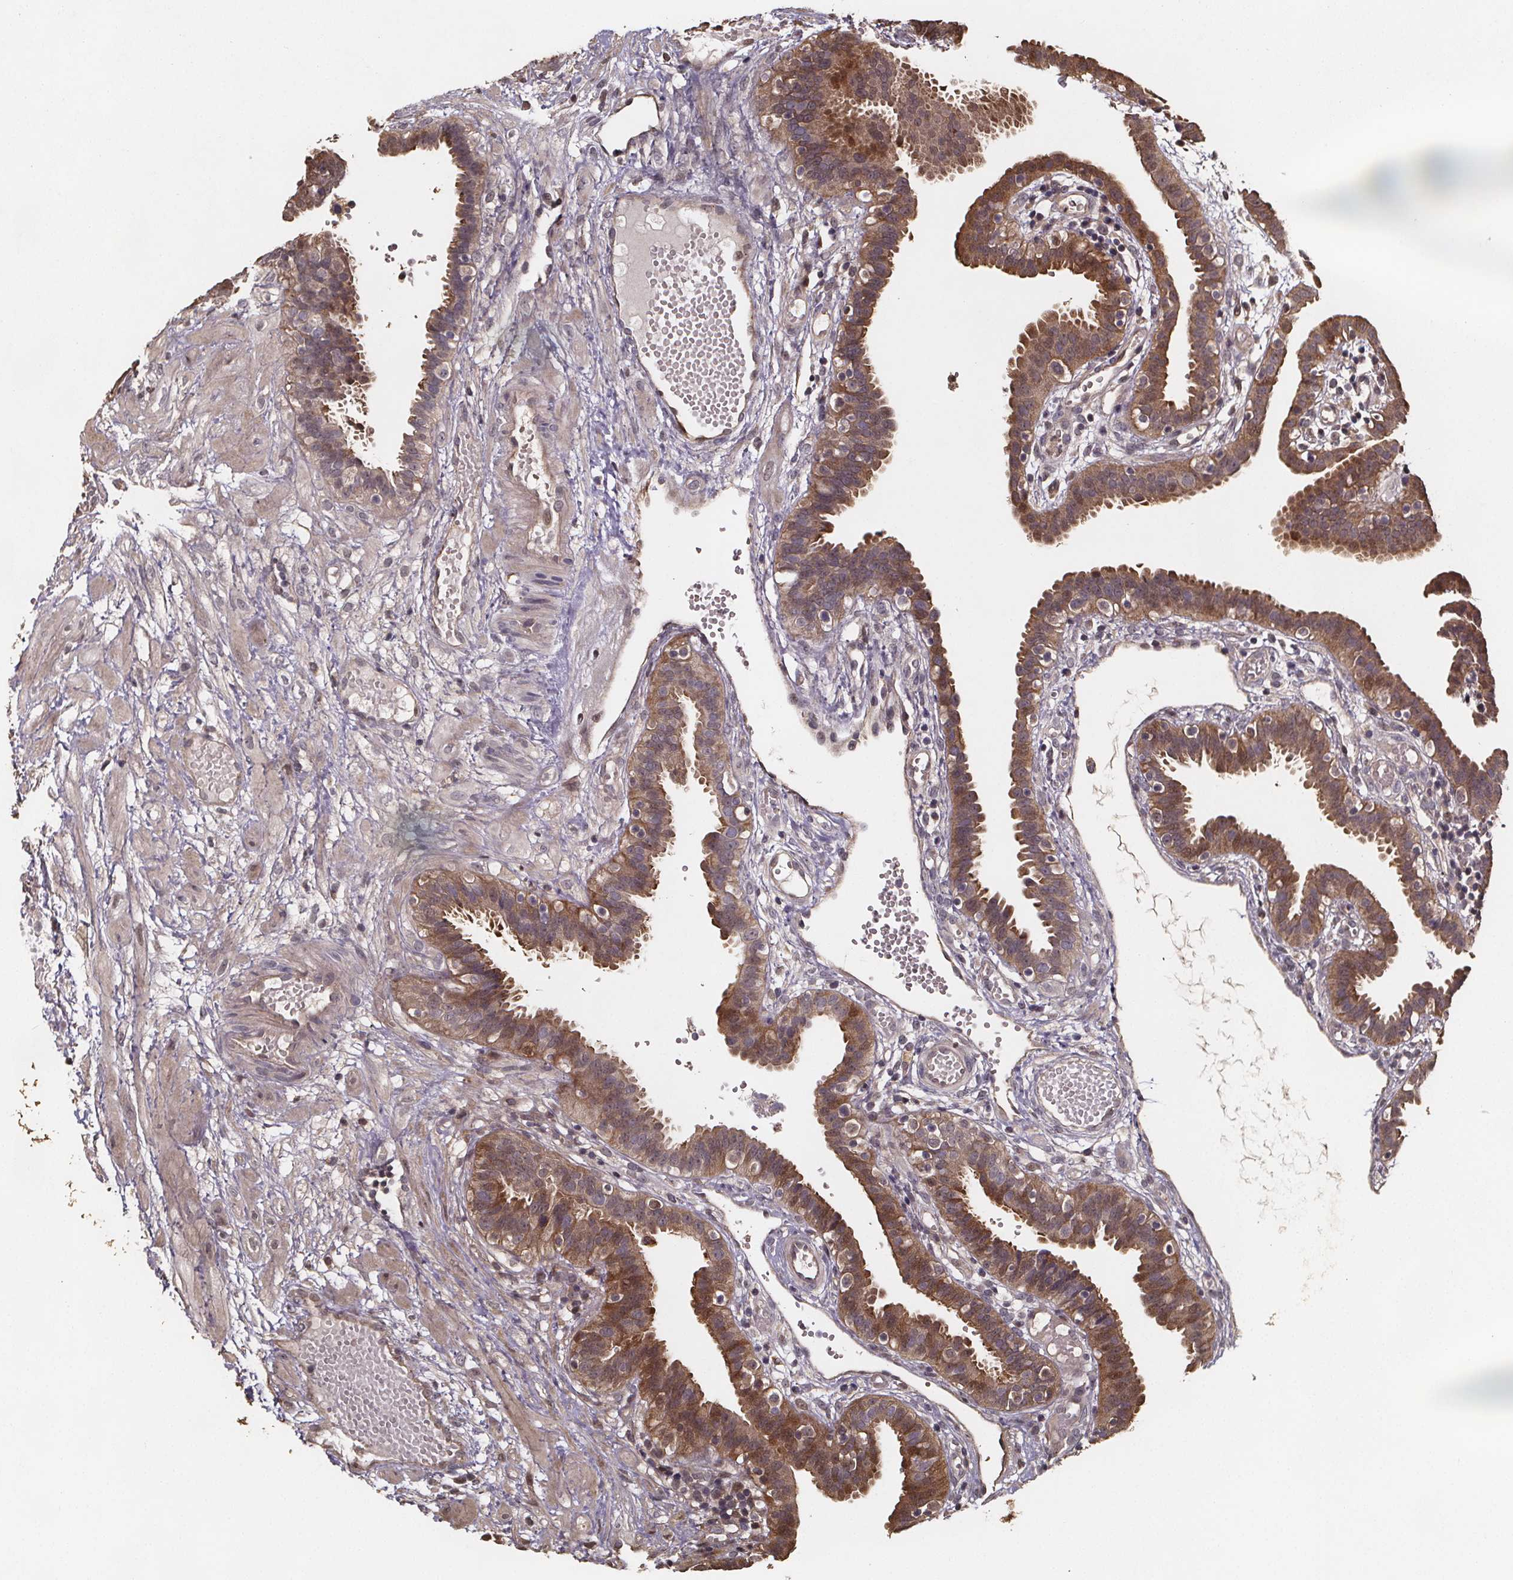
{"staining": {"intensity": "moderate", "quantity": ">75%", "location": "cytoplasmic/membranous"}, "tissue": "fallopian tube", "cell_type": "Glandular cells", "image_type": "normal", "snomed": [{"axis": "morphology", "description": "Normal tissue, NOS"}, {"axis": "topography", "description": "Fallopian tube"}], "caption": "This micrograph demonstrates normal fallopian tube stained with immunohistochemistry (IHC) to label a protein in brown. The cytoplasmic/membranous of glandular cells show moderate positivity for the protein. Nuclei are counter-stained blue.", "gene": "ZNF879", "patient": {"sex": "female", "age": 37}}